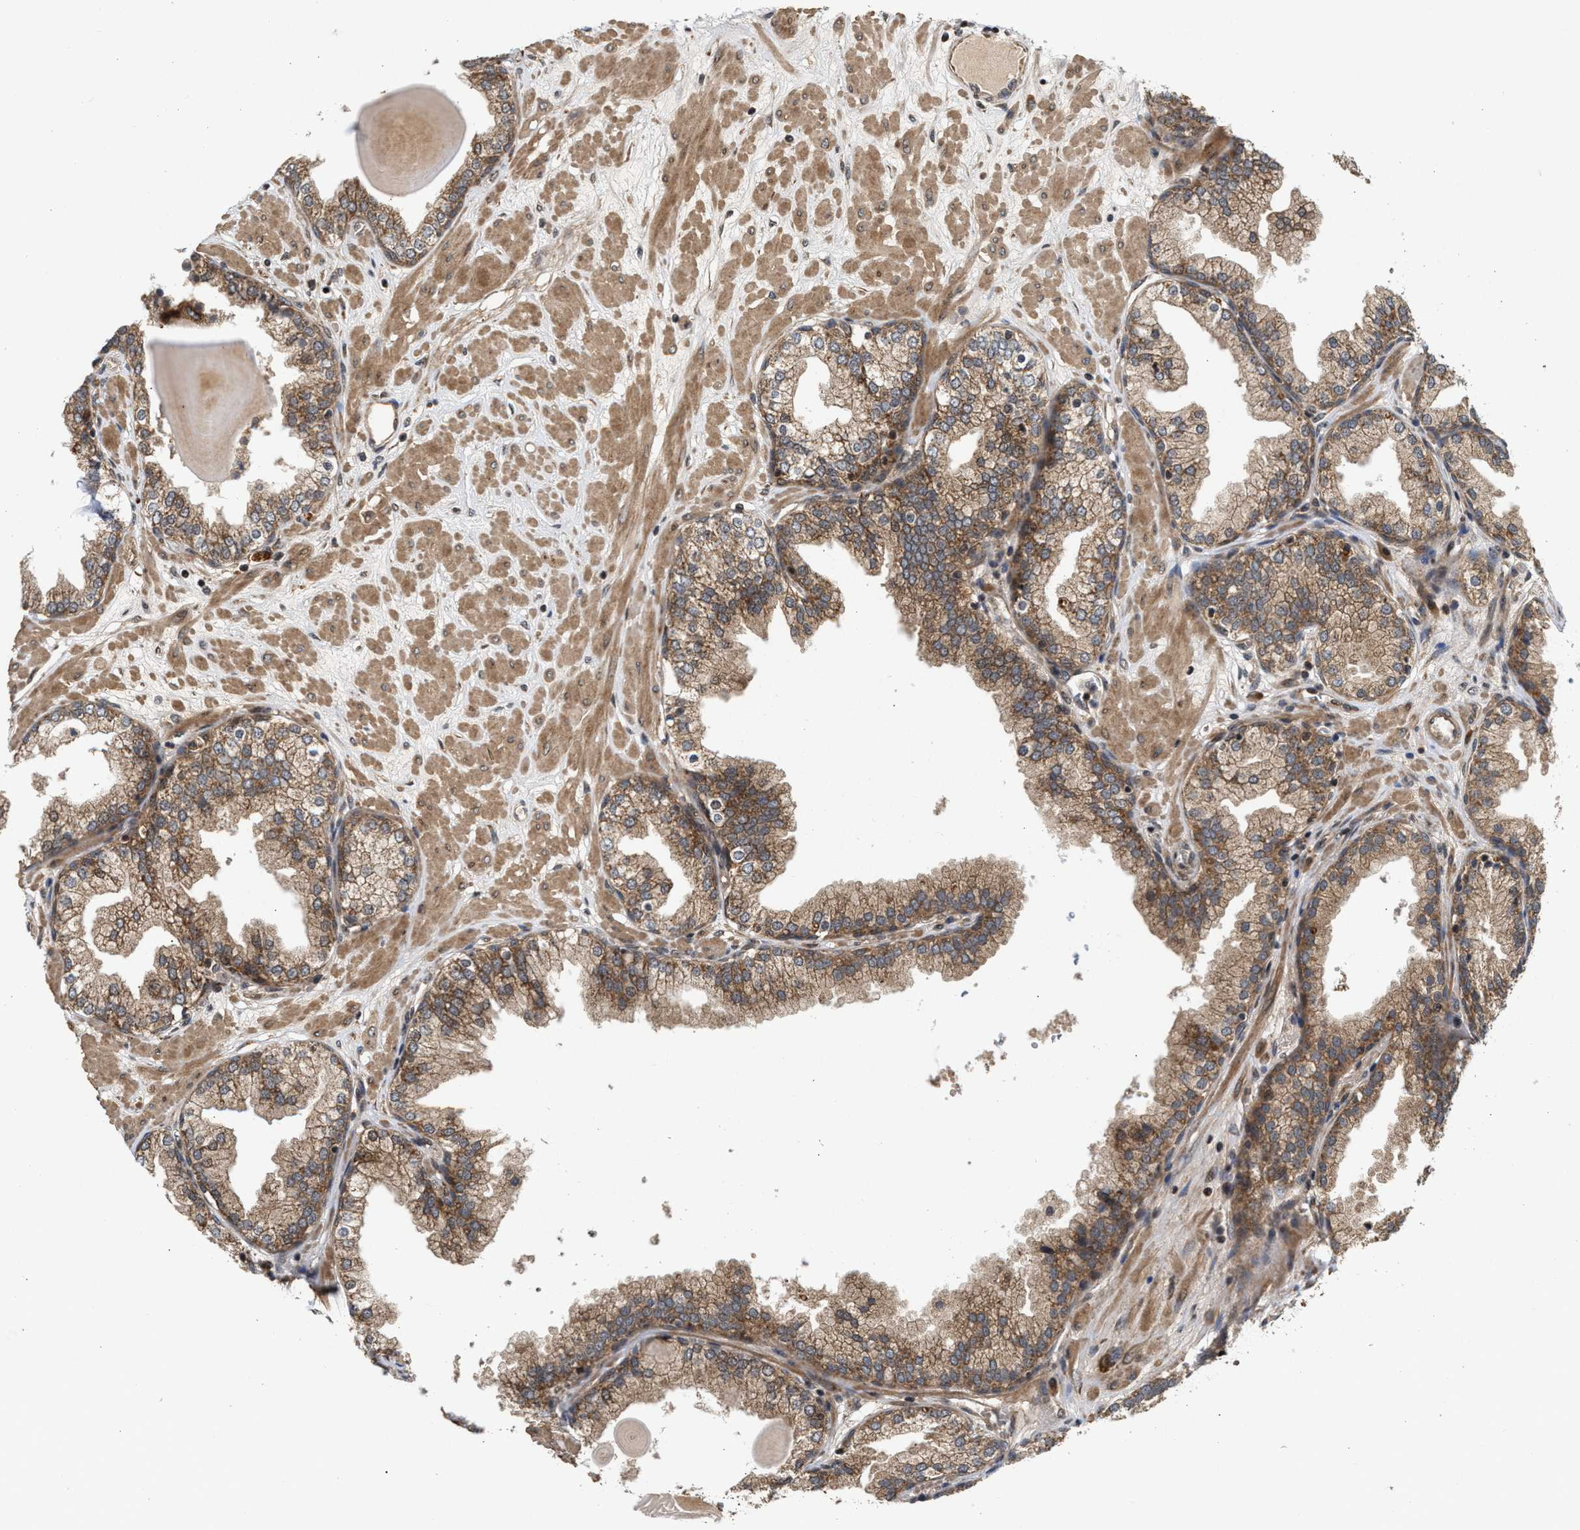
{"staining": {"intensity": "moderate", "quantity": ">75%", "location": "cytoplasmic/membranous"}, "tissue": "prostate", "cell_type": "Glandular cells", "image_type": "normal", "snomed": [{"axis": "morphology", "description": "Normal tissue, NOS"}, {"axis": "topography", "description": "Prostate"}], "caption": "Immunohistochemical staining of benign human prostate demonstrates moderate cytoplasmic/membranous protein staining in about >75% of glandular cells. (DAB = brown stain, brightfield microscopy at high magnification).", "gene": "CFLAR", "patient": {"sex": "male", "age": 51}}